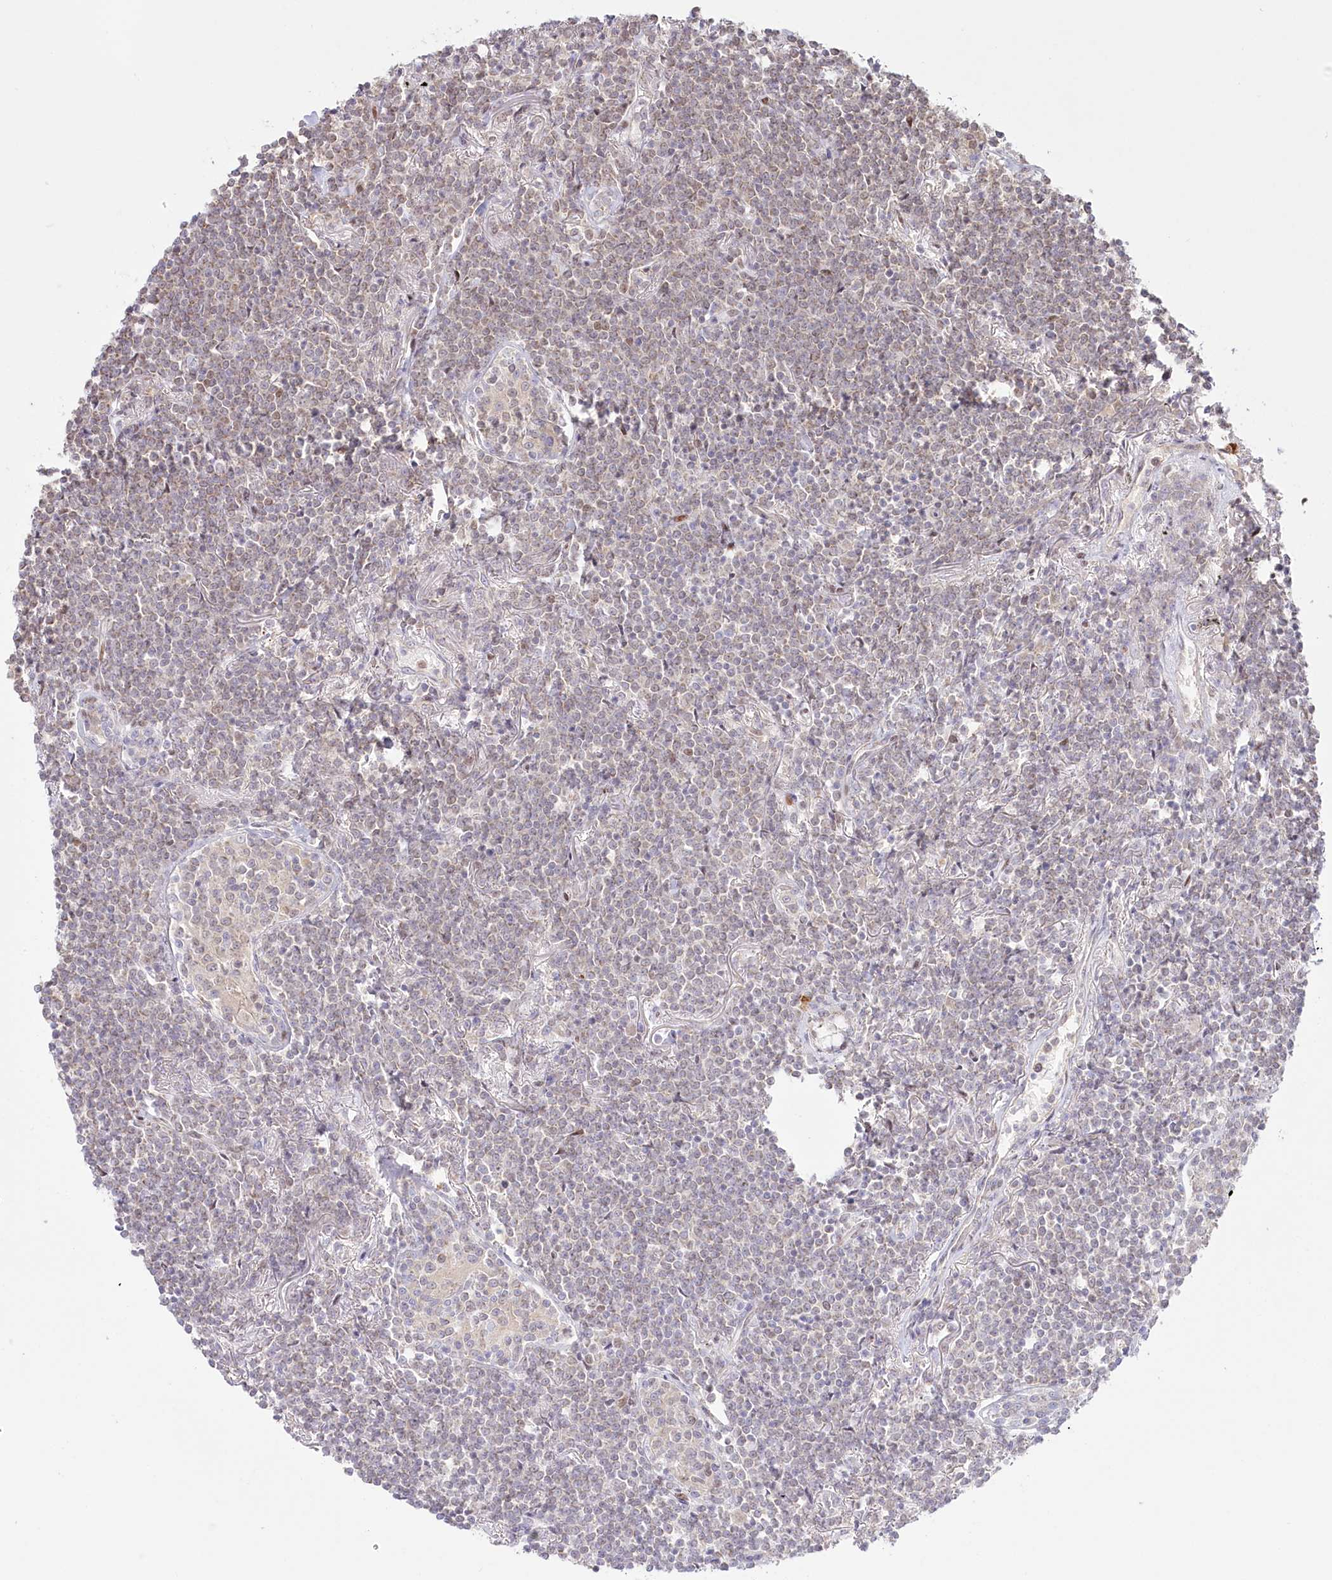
{"staining": {"intensity": "negative", "quantity": "none", "location": "none"}, "tissue": "lymphoma", "cell_type": "Tumor cells", "image_type": "cancer", "snomed": [{"axis": "morphology", "description": "Malignant lymphoma, non-Hodgkin's type, Low grade"}, {"axis": "topography", "description": "Lung"}], "caption": "This is a photomicrograph of IHC staining of low-grade malignant lymphoma, non-Hodgkin's type, which shows no positivity in tumor cells. (DAB IHC, high magnification).", "gene": "PYURF", "patient": {"sex": "female", "age": 71}}